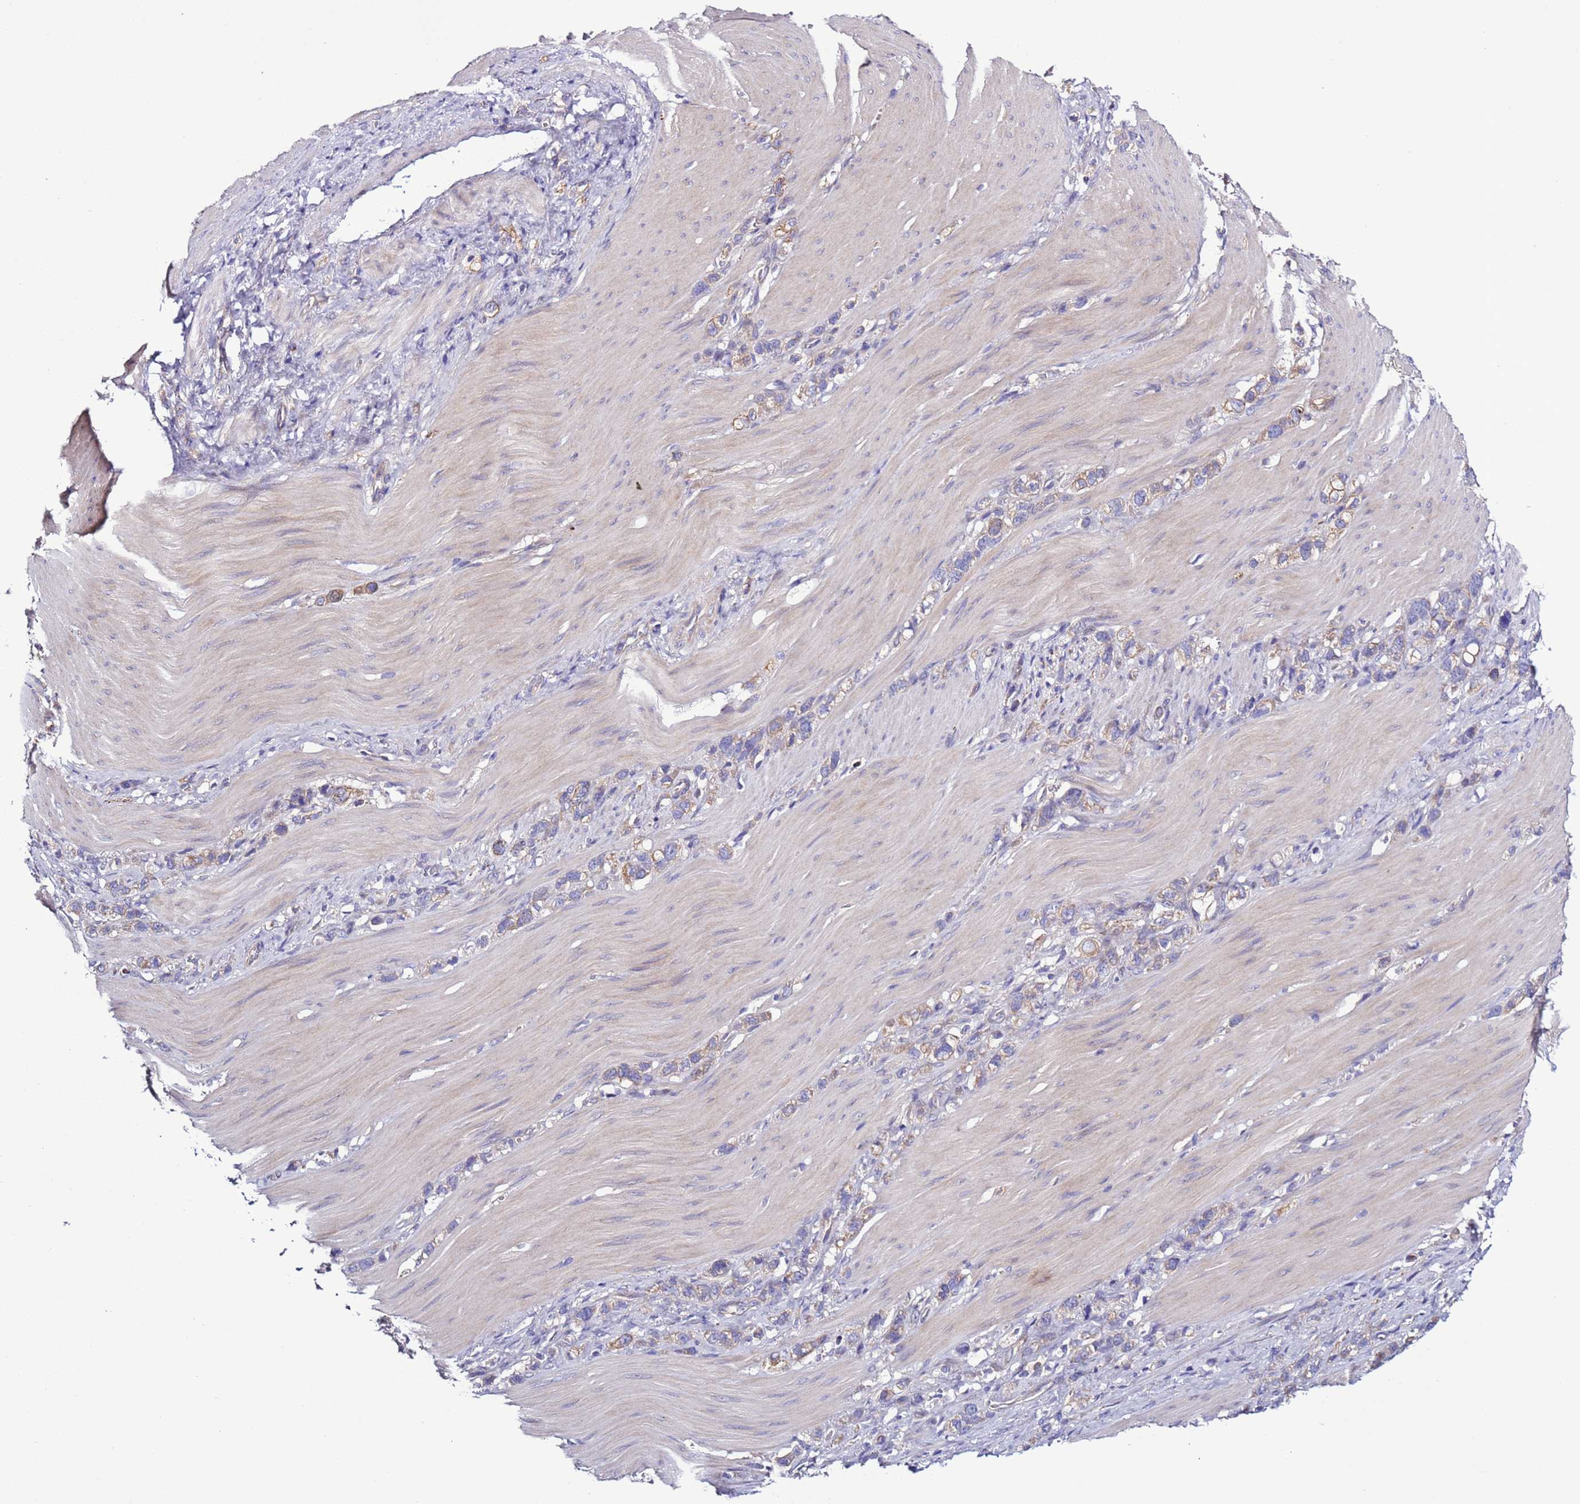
{"staining": {"intensity": "weak", "quantity": "<25%", "location": "cytoplasmic/membranous"}, "tissue": "stomach cancer", "cell_type": "Tumor cells", "image_type": "cancer", "snomed": [{"axis": "morphology", "description": "Adenocarcinoma, NOS"}, {"axis": "topography", "description": "Stomach"}], "caption": "Immunohistochemical staining of stomach cancer (adenocarcinoma) shows no significant positivity in tumor cells.", "gene": "SPCS1", "patient": {"sex": "female", "age": 65}}